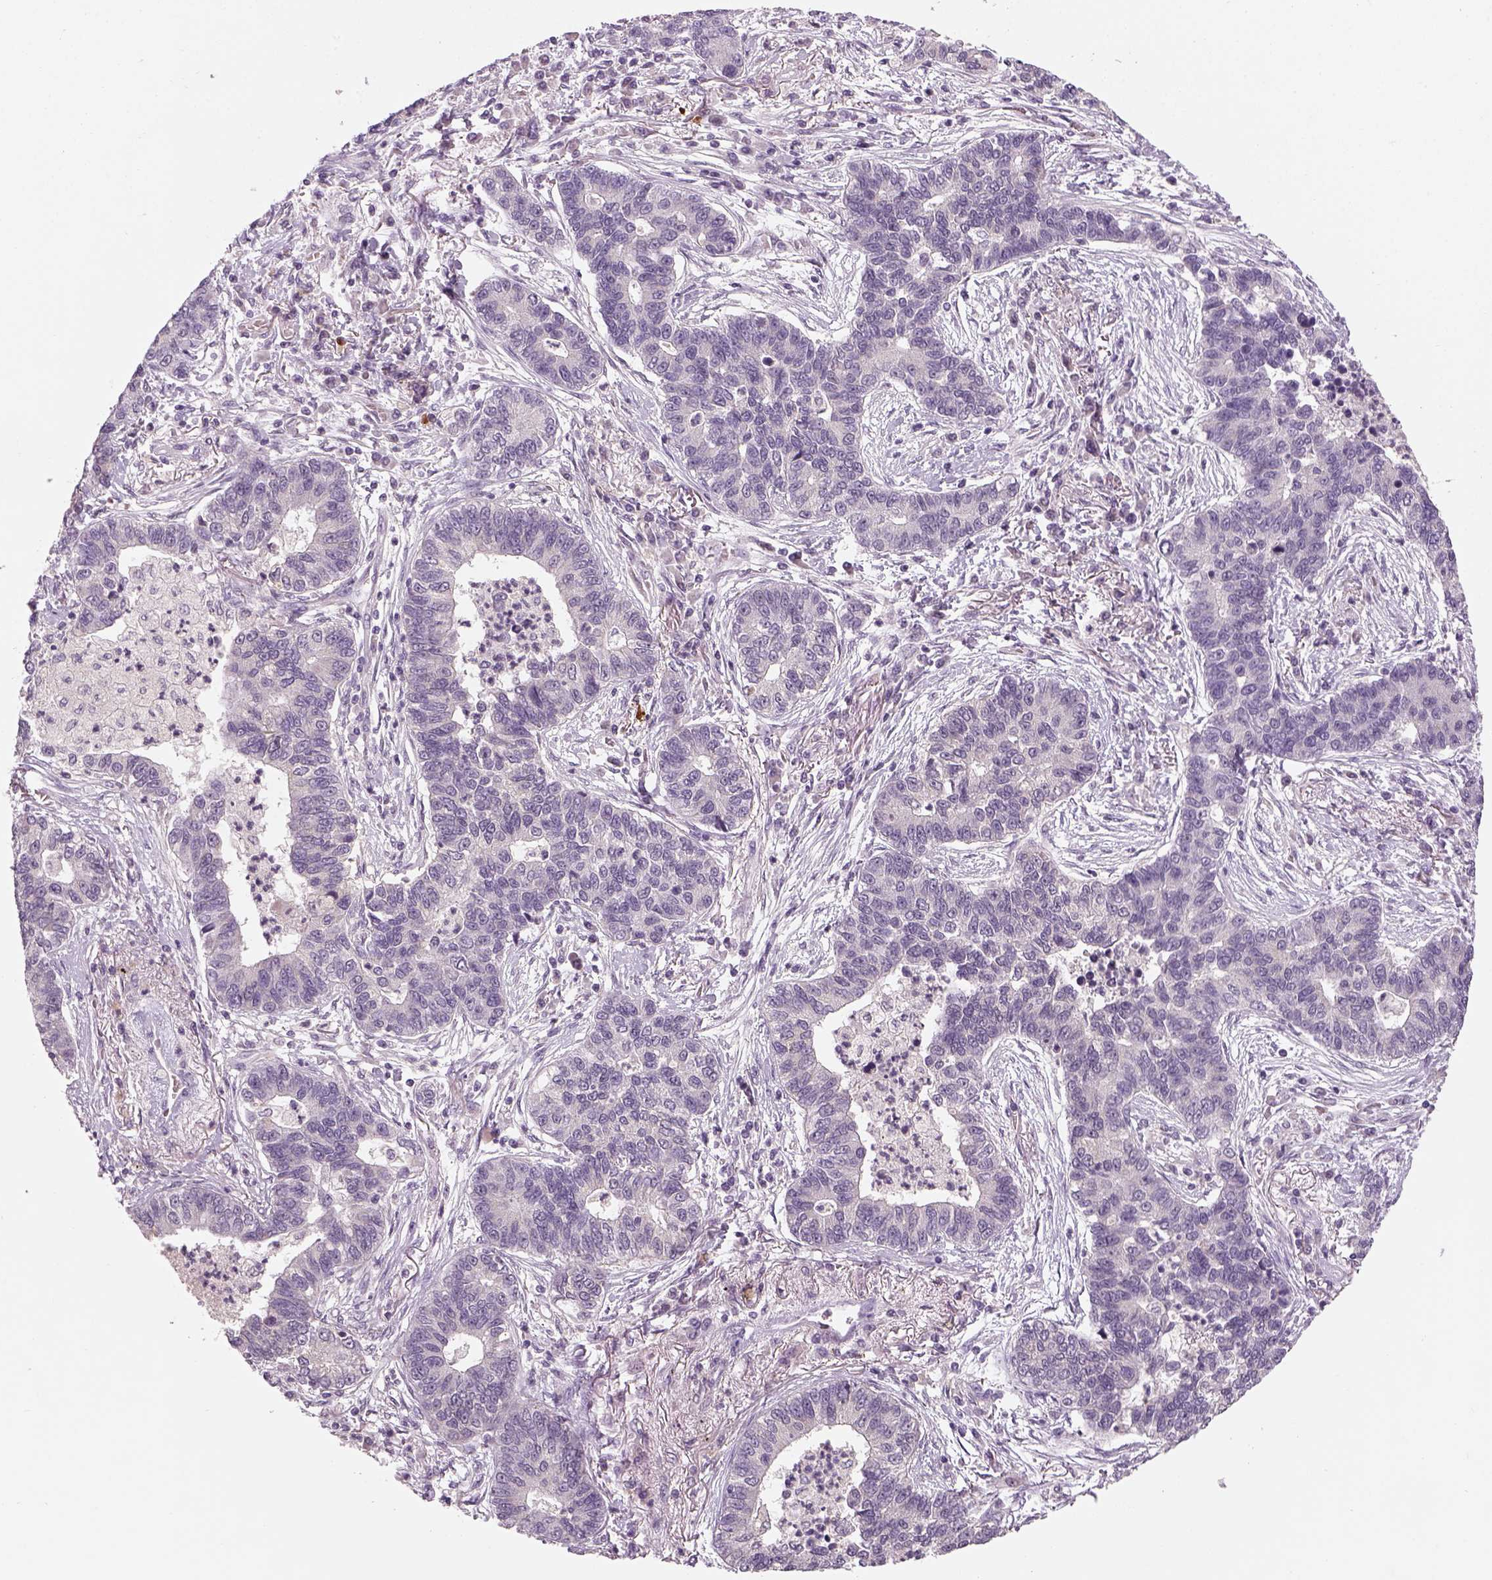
{"staining": {"intensity": "negative", "quantity": "none", "location": "none"}, "tissue": "lung cancer", "cell_type": "Tumor cells", "image_type": "cancer", "snomed": [{"axis": "morphology", "description": "Adenocarcinoma, NOS"}, {"axis": "topography", "description": "Lung"}], "caption": "IHC image of neoplastic tissue: human lung adenocarcinoma stained with DAB displays no significant protein staining in tumor cells.", "gene": "GDNF", "patient": {"sex": "female", "age": 57}}